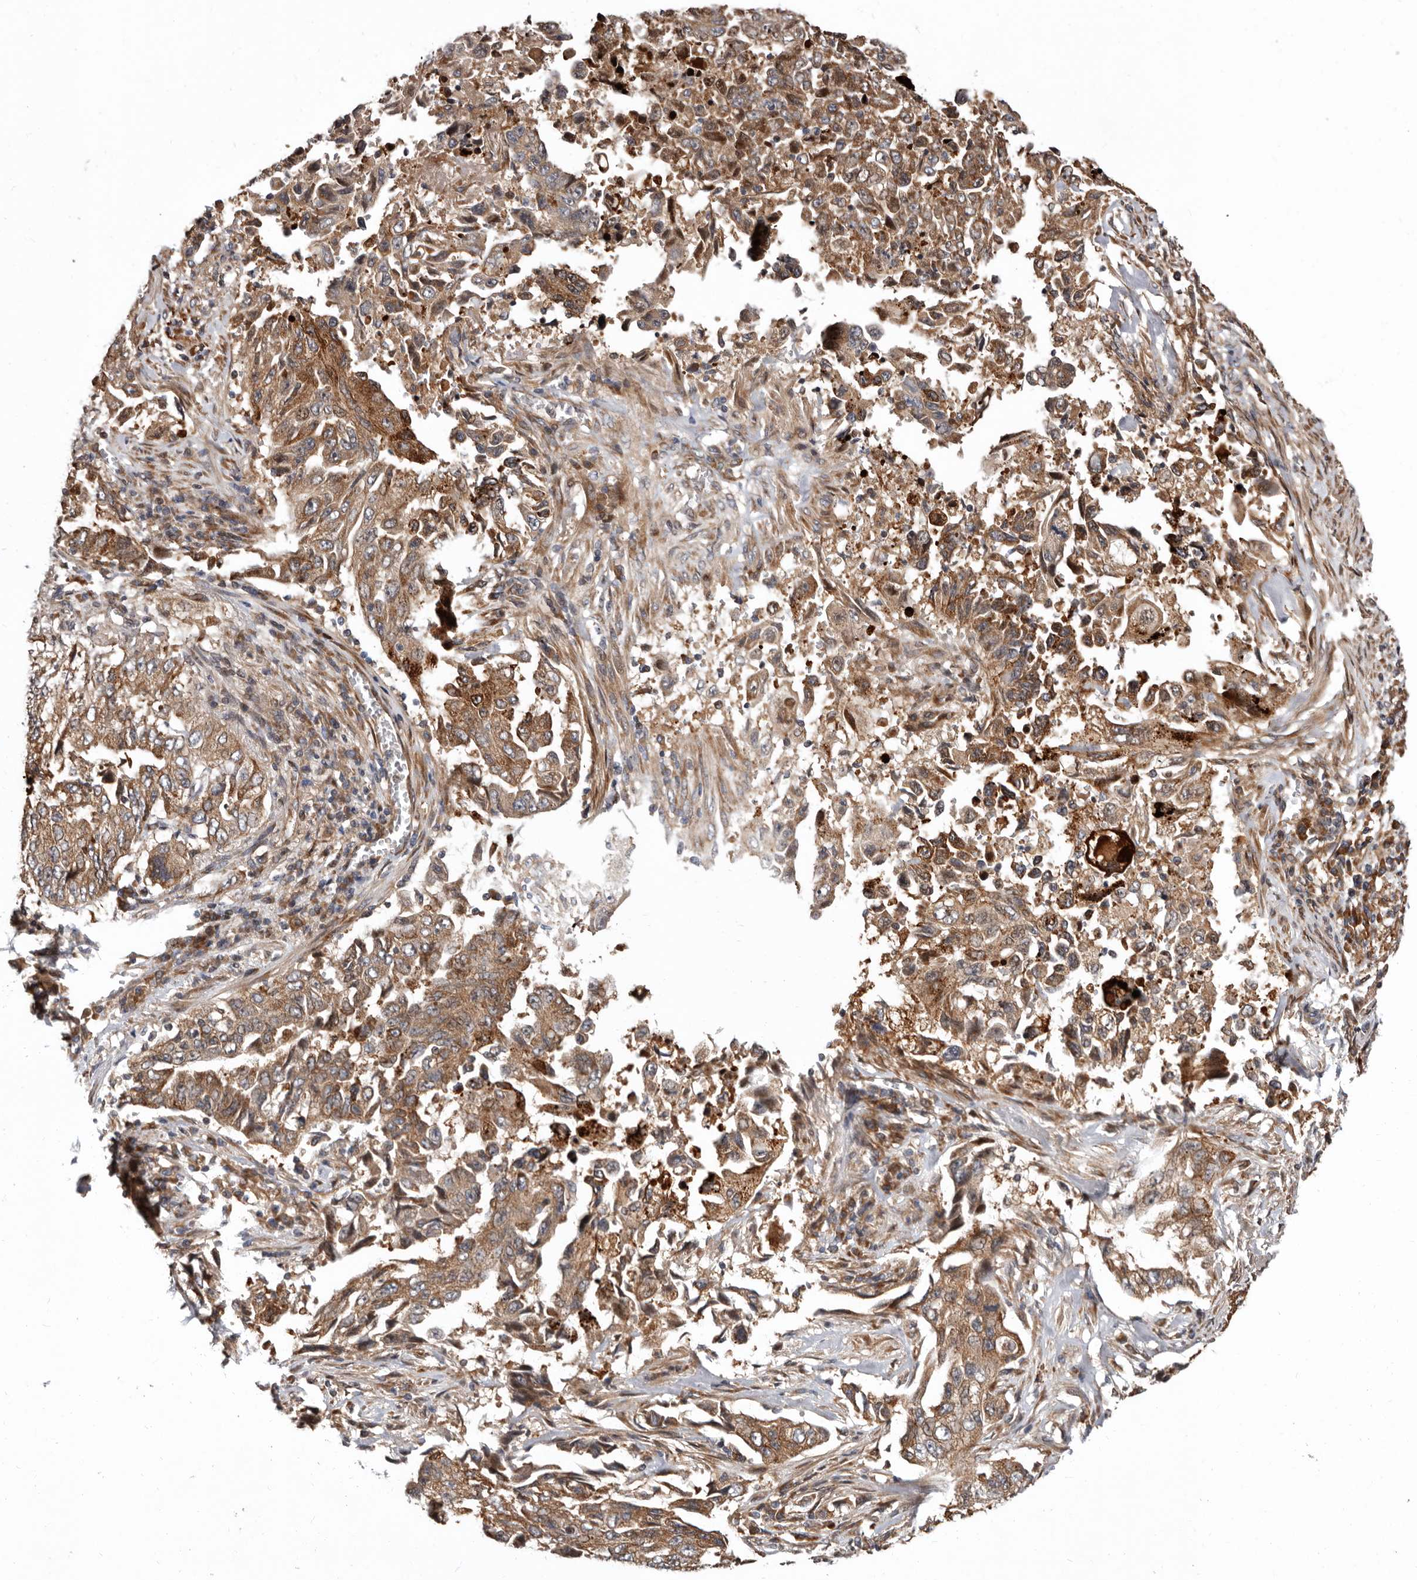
{"staining": {"intensity": "moderate", "quantity": ">75%", "location": "cytoplasmic/membranous"}, "tissue": "lung cancer", "cell_type": "Tumor cells", "image_type": "cancer", "snomed": [{"axis": "morphology", "description": "Adenocarcinoma, NOS"}, {"axis": "topography", "description": "Lung"}], "caption": "Brown immunohistochemical staining in human lung cancer (adenocarcinoma) reveals moderate cytoplasmic/membranous staining in approximately >75% of tumor cells.", "gene": "WEE2", "patient": {"sex": "female", "age": 51}}